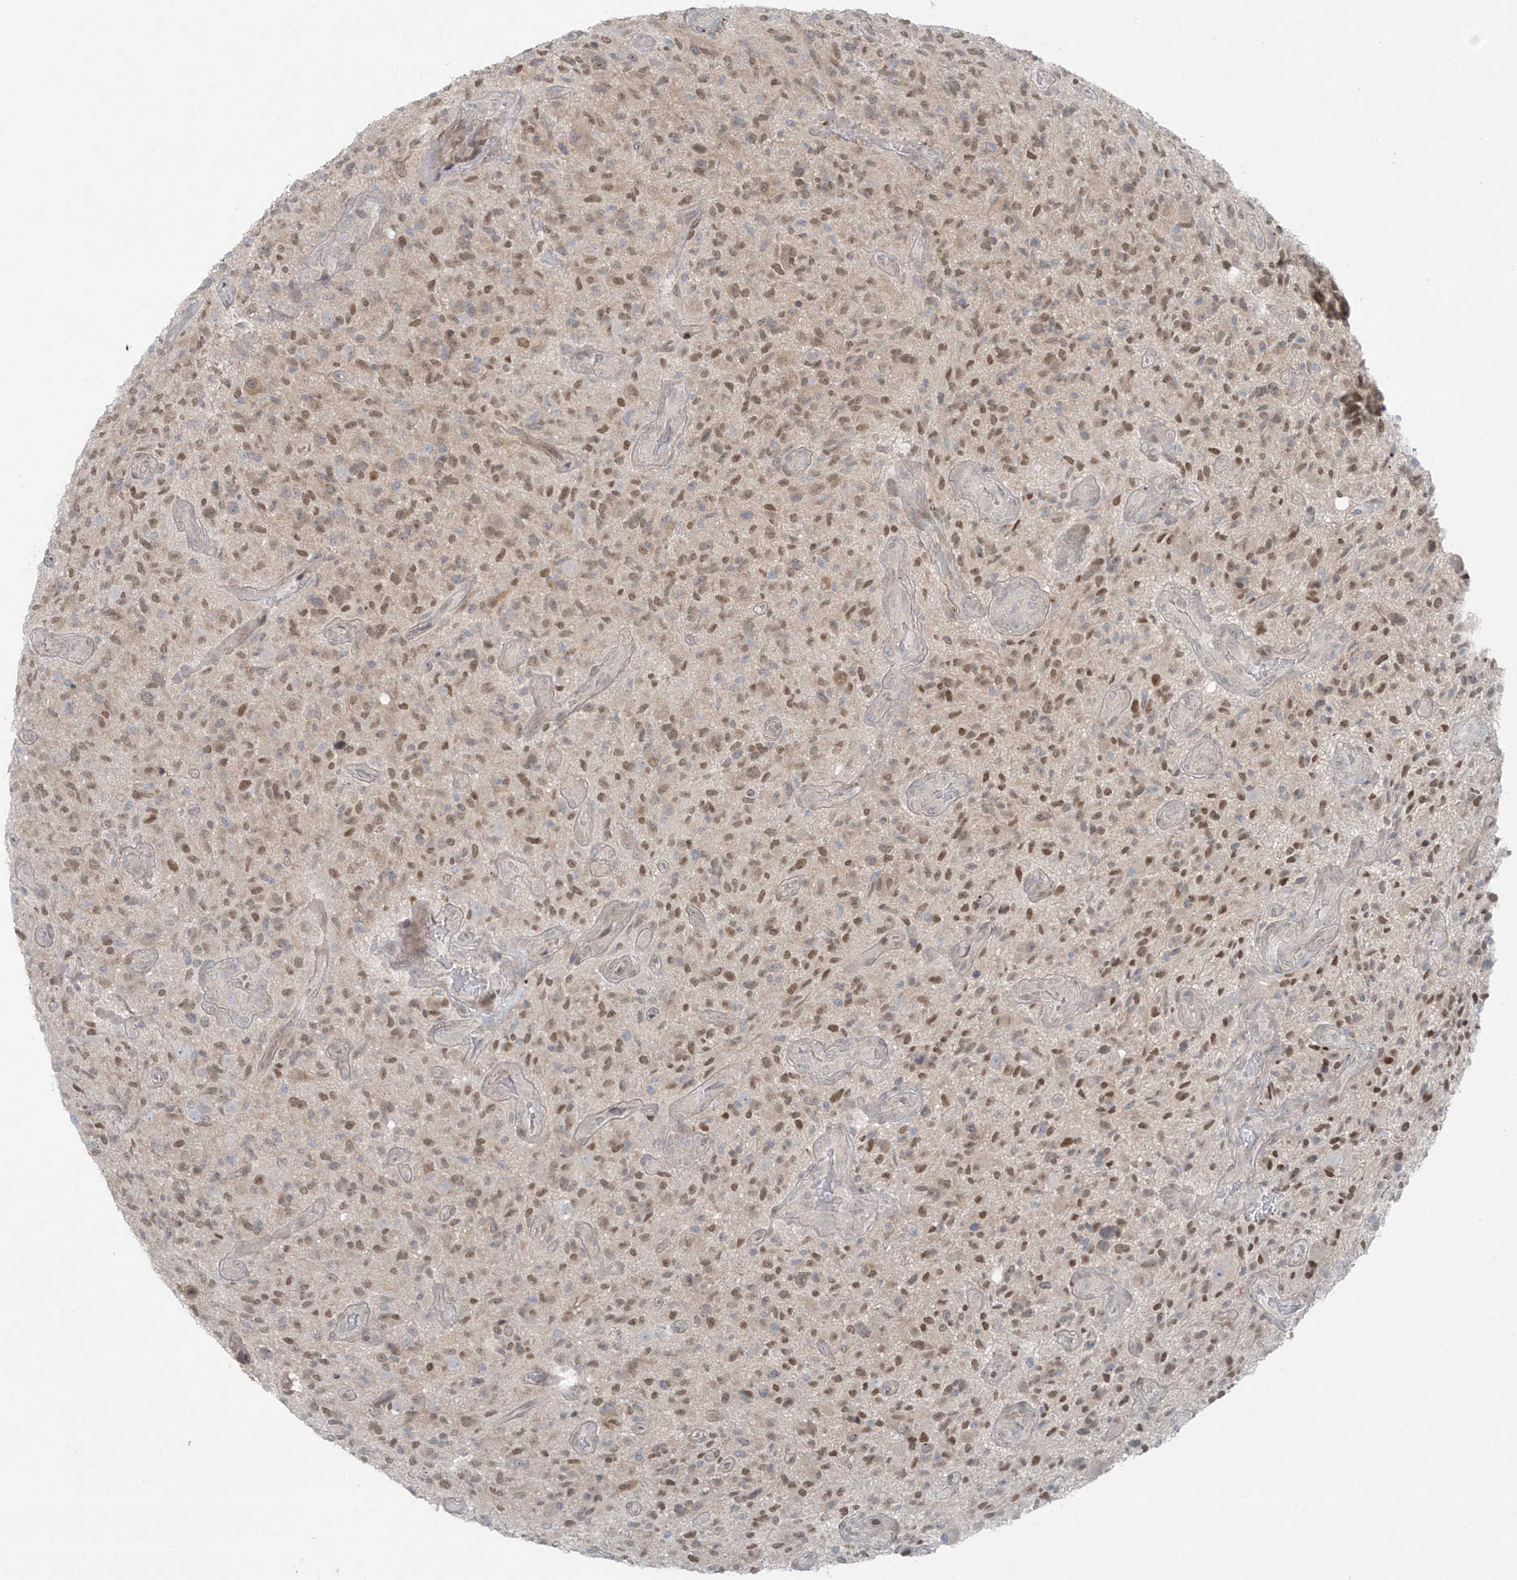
{"staining": {"intensity": "moderate", "quantity": ">75%", "location": "nuclear"}, "tissue": "glioma", "cell_type": "Tumor cells", "image_type": "cancer", "snomed": [{"axis": "morphology", "description": "Glioma, malignant, High grade"}, {"axis": "topography", "description": "Brain"}], "caption": "Protein expression analysis of human glioma reveals moderate nuclear expression in approximately >75% of tumor cells.", "gene": "PPAT", "patient": {"sex": "male", "age": 47}}